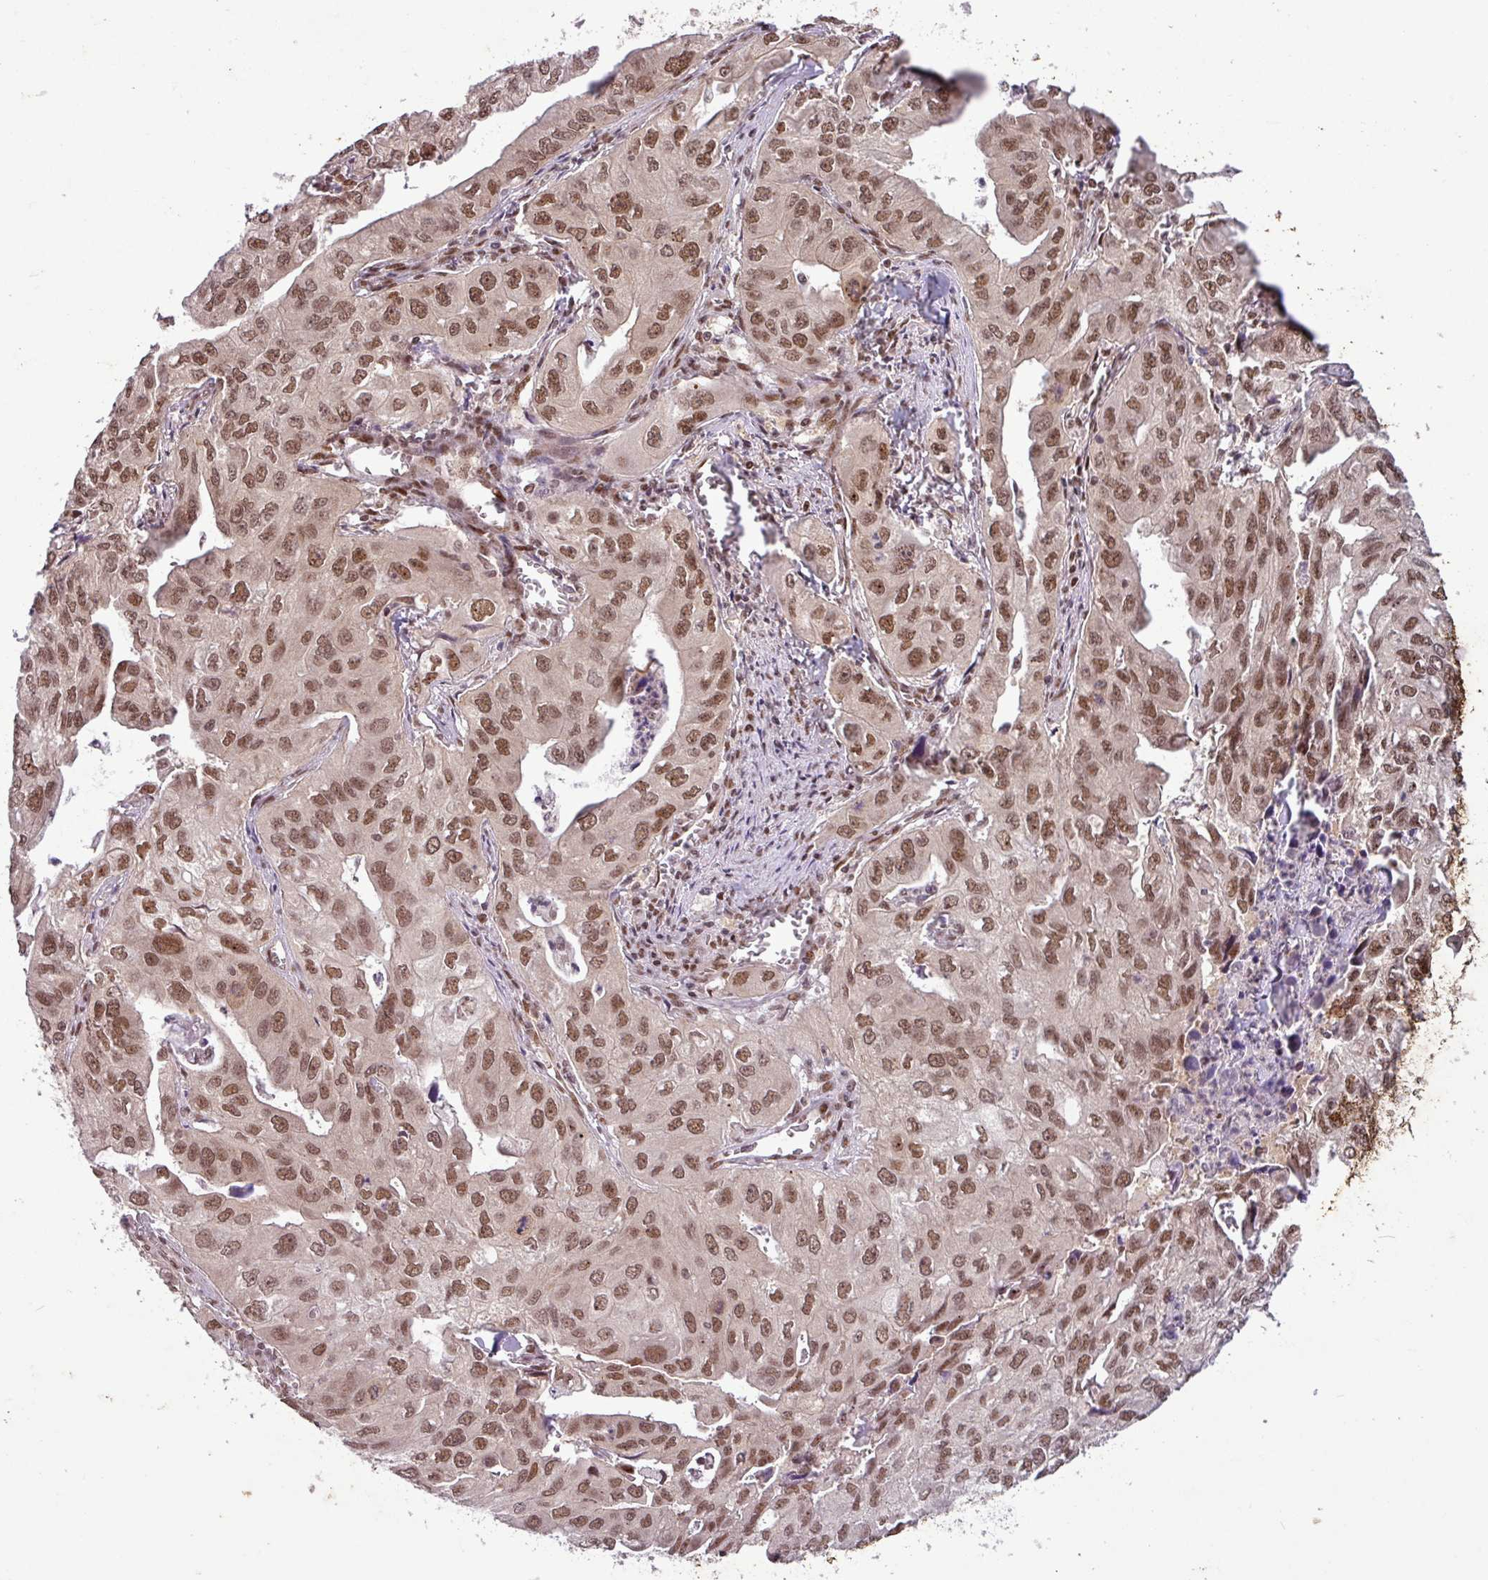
{"staining": {"intensity": "moderate", "quantity": ">75%", "location": "nuclear"}, "tissue": "lung cancer", "cell_type": "Tumor cells", "image_type": "cancer", "snomed": [{"axis": "morphology", "description": "Adenocarcinoma, NOS"}, {"axis": "topography", "description": "Lung"}], "caption": "High-power microscopy captured an immunohistochemistry histopathology image of adenocarcinoma (lung), revealing moderate nuclear positivity in about >75% of tumor cells. The staining was performed using DAB to visualize the protein expression in brown, while the nuclei were stained in blue with hematoxylin (Magnification: 20x).", "gene": "SRSF2", "patient": {"sex": "male", "age": 48}}